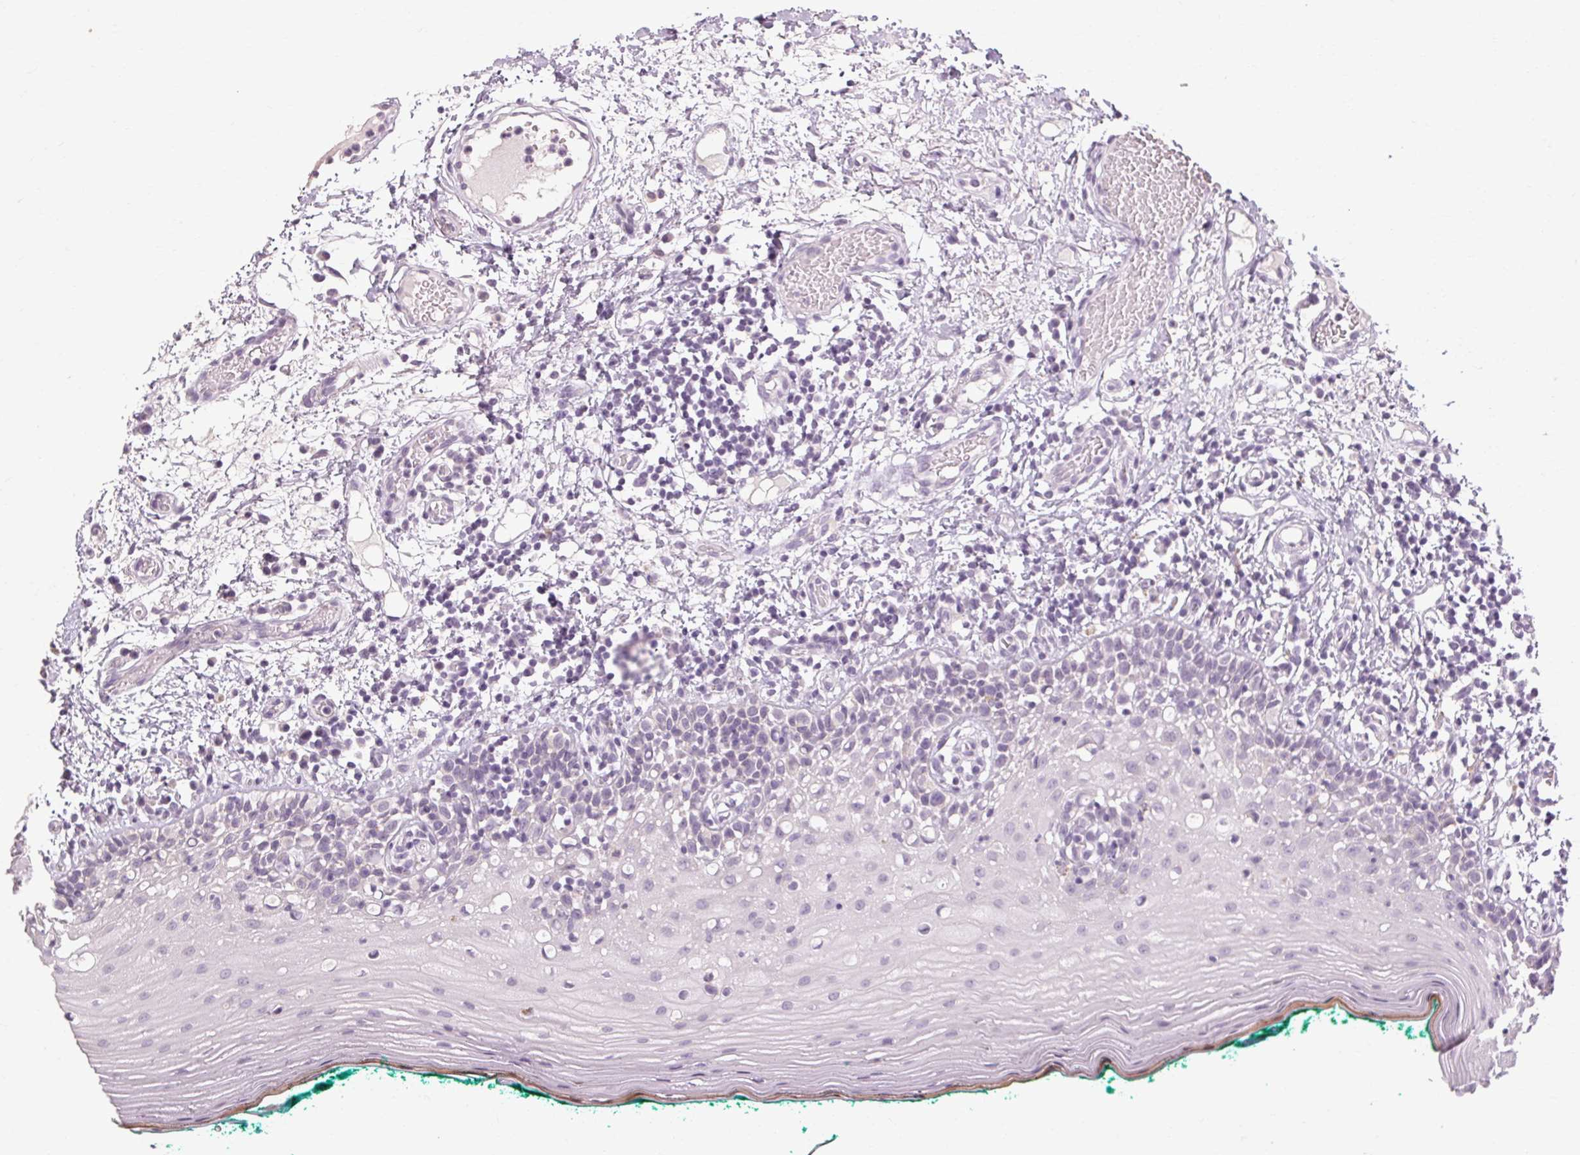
{"staining": {"intensity": "negative", "quantity": "none", "location": "none"}, "tissue": "oral mucosa", "cell_type": "Squamous epithelial cells", "image_type": "normal", "snomed": [{"axis": "morphology", "description": "Normal tissue, NOS"}, {"axis": "topography", "description": "Oral tissue"}], "caption": "Image shows no significant protein positivity in squamous epithelial cells of unremarkable oral mucosa. (DAB (3,3'-diaminobenzidine) immunohistochemistry with hematoxylin counter stain).", "gene": "POMC", "patient": {"sex": "female", "age": 83}}